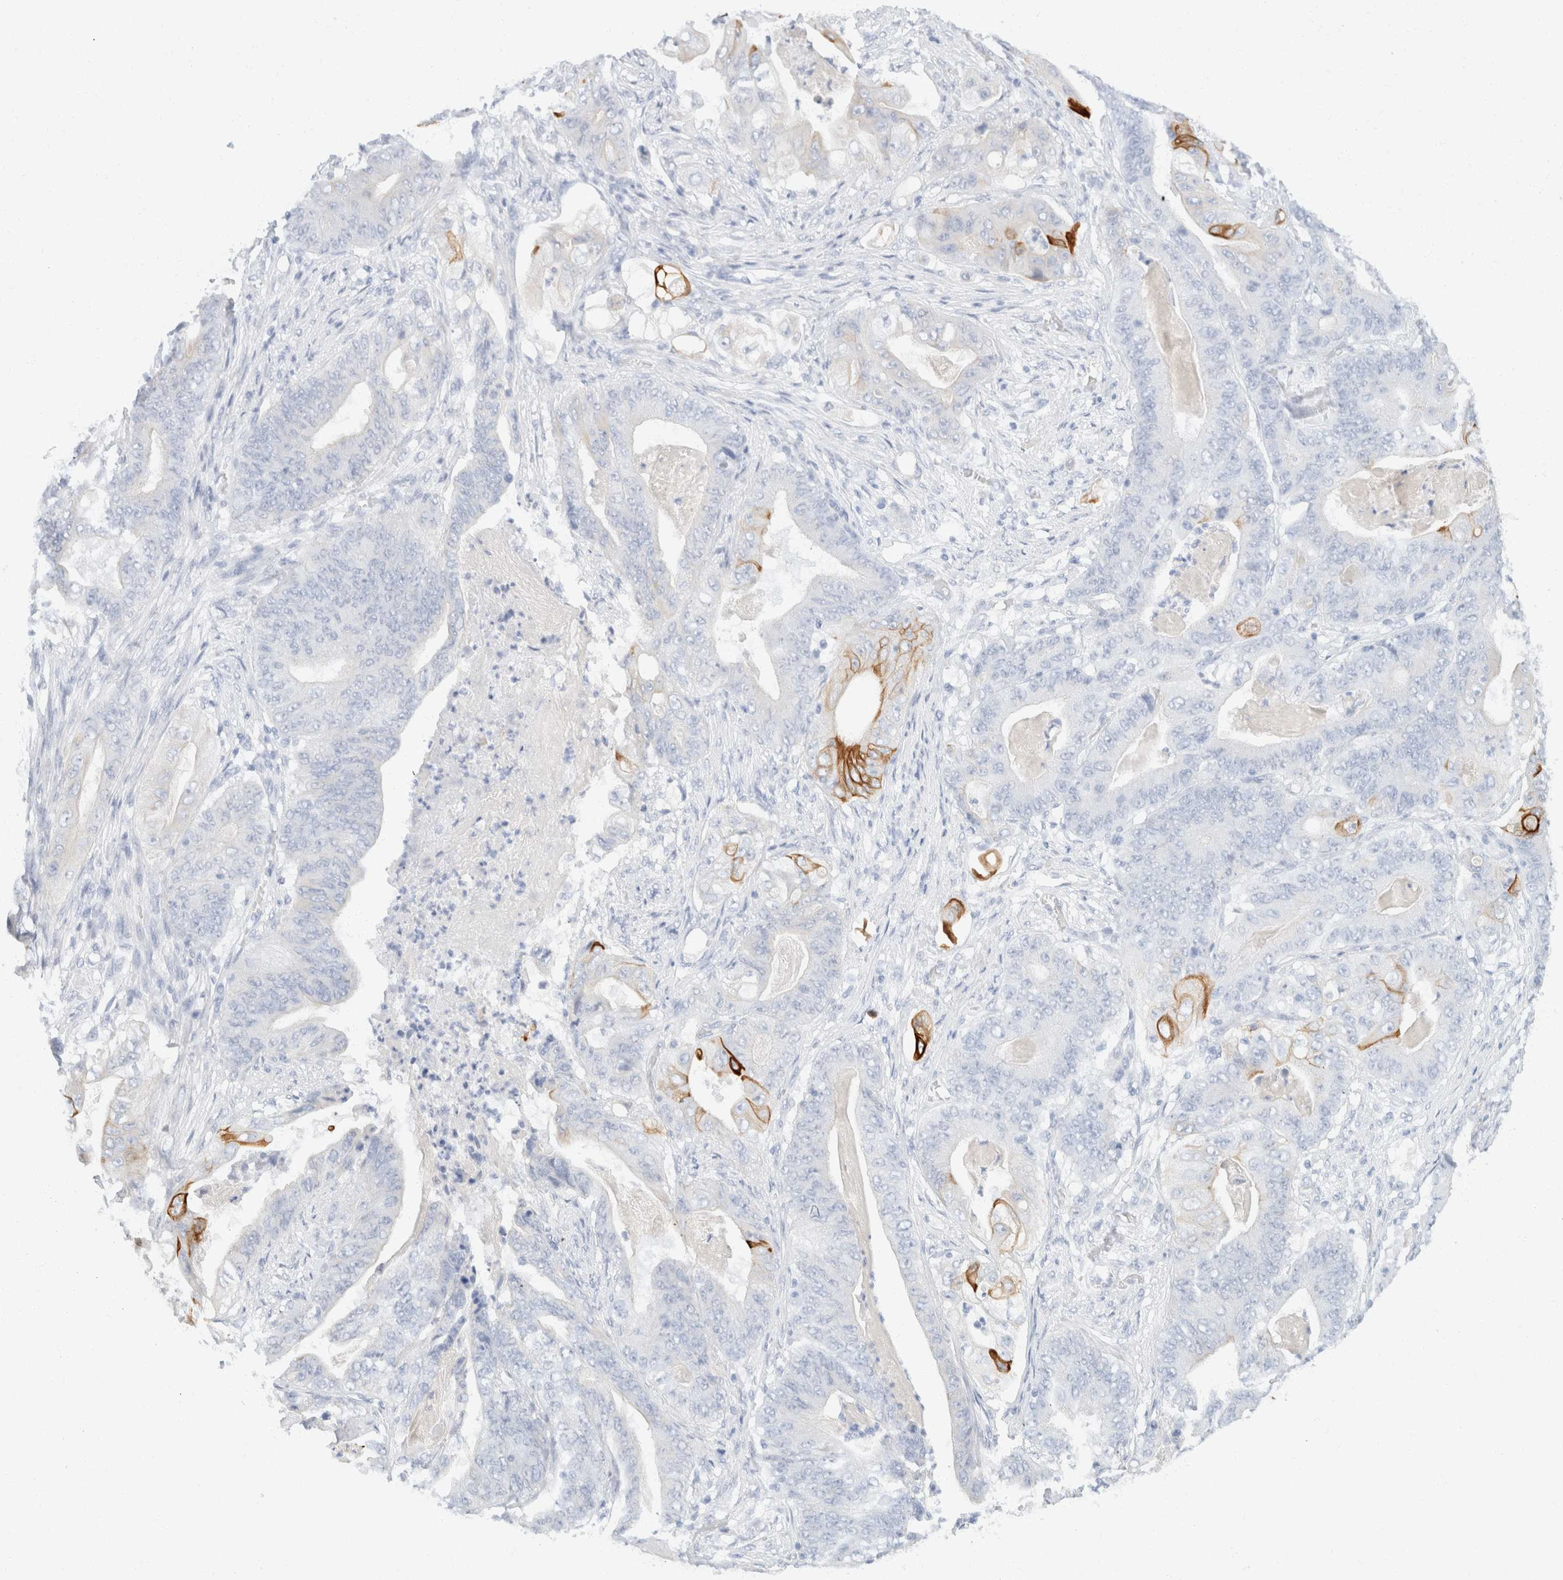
{"staining": {"intensity": "strong", "quantity": "<25%", "location": "cytoplasmic/membranous"}, "tissue": "stomach cancer", "cell_type": "Tumor cells", "image_type": "cancer", "snomed": [{"axis": "morphology", "description": "Adenocarcinoma, NOS"}, {"axis": "topography", "description": "Stomach"}], "caption": "Stomach adenocarcinoma was stained to show a protein in brown. There is medium levels of strong cytoplasmic/membranous positivity in approximately <25% of tumor cells. Nuclei are stained in blue.", "gene": "KRT20", "patient": {"sex": "female", "age": 73}}